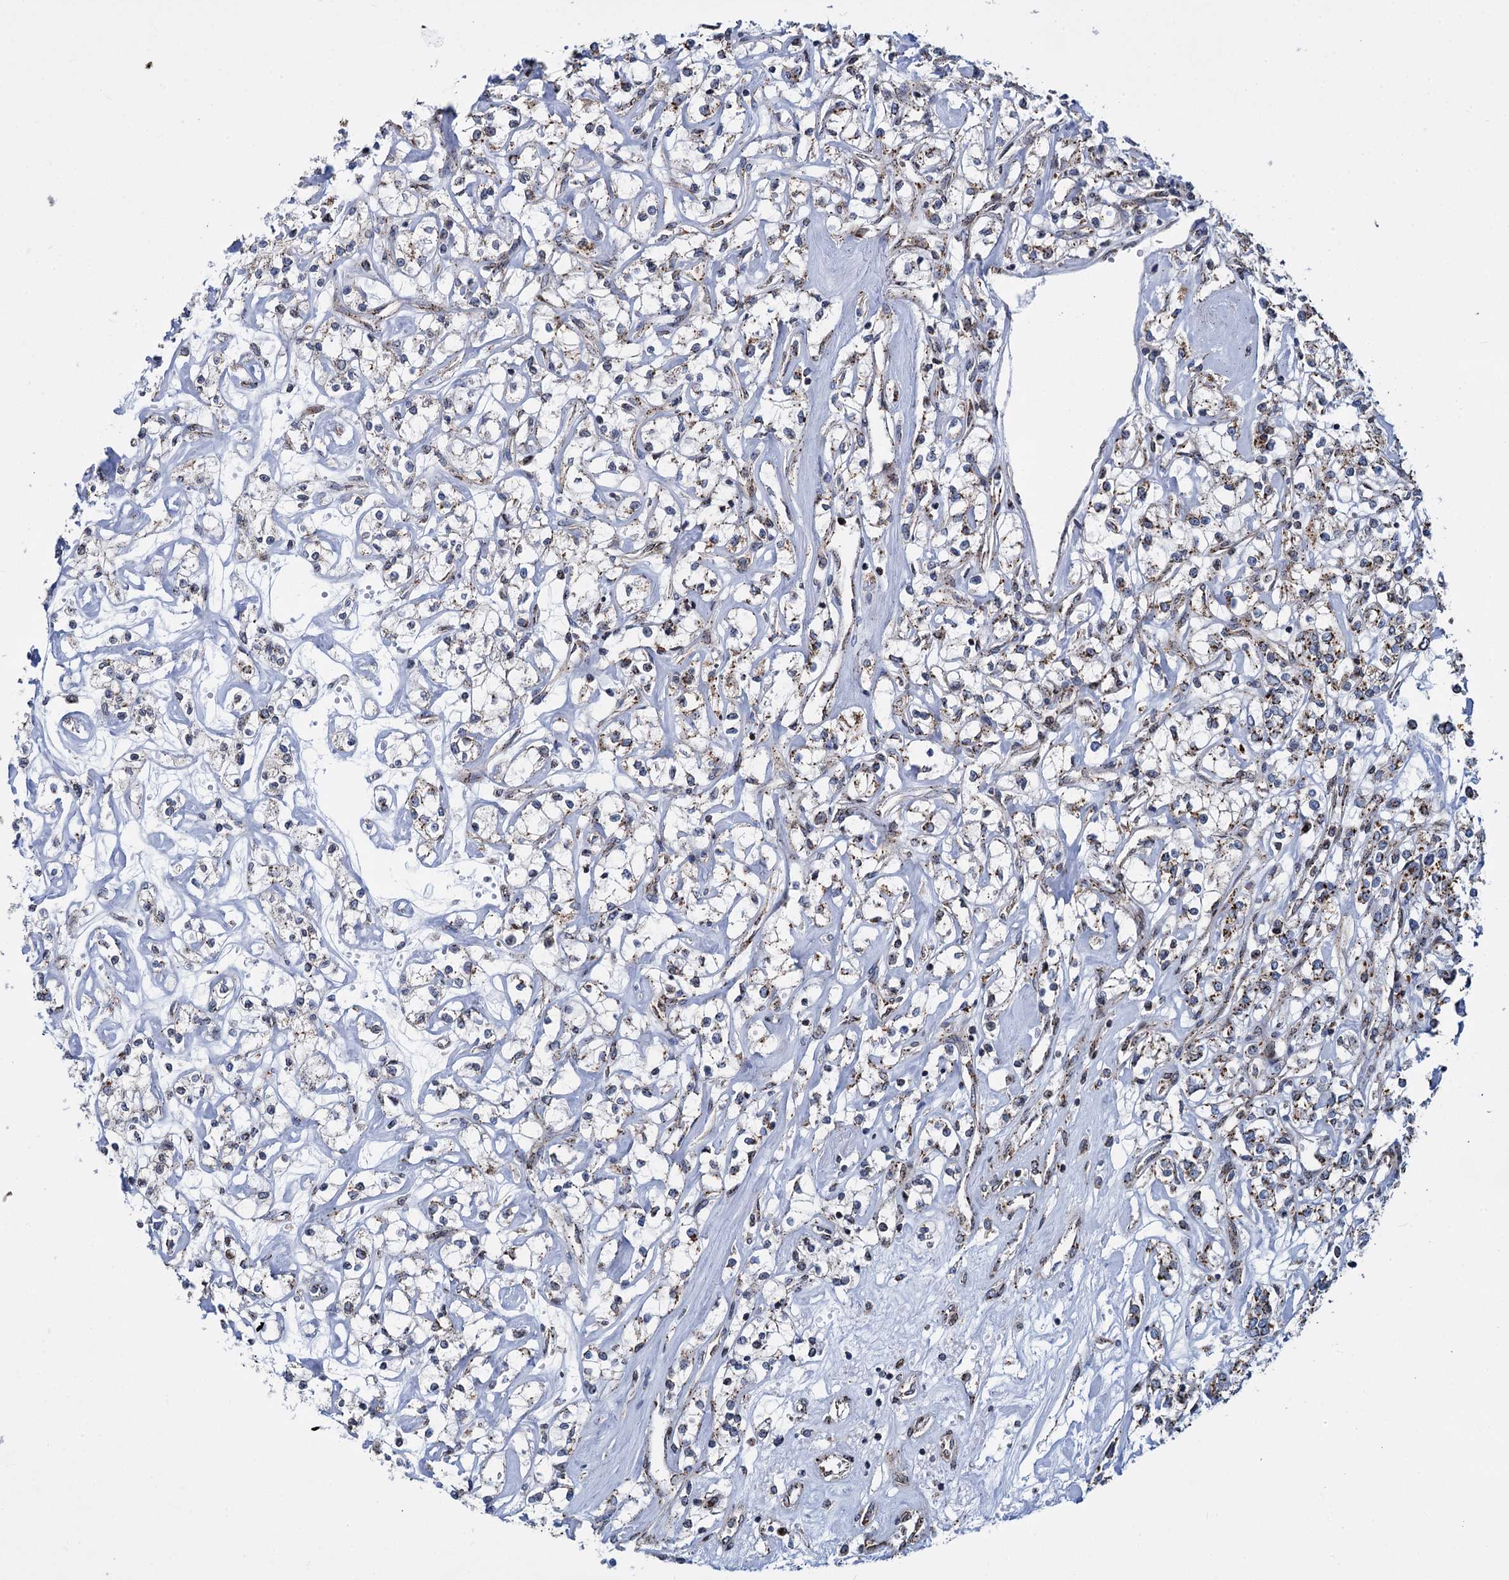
{"staining": {"intensity": "moderate", "quantity": "25%-75%", "location": "cytoplasmic/membranous"}, "tissue": "renal cancer", "cell_type": "Tumor cells", "image_type": "cancer", "snomed": [{"axis": "morphology", "description": "Adenocarcinoma, NOS"}, {"axis": "topography", "description": "Kidney"}], "caption": "Immunohistochemistry (IHC) image of neoplastic tissue: renal cancer stained using immunohistochemistry shows medium levels of moderate protein expression localized specifically in the cytoplasmic/membranous of tumor cells, appearing as a cytoplasmic/membranous brown color.", "gene": "SUPT20H", "patient": {"sex": "female", "age": 59}}